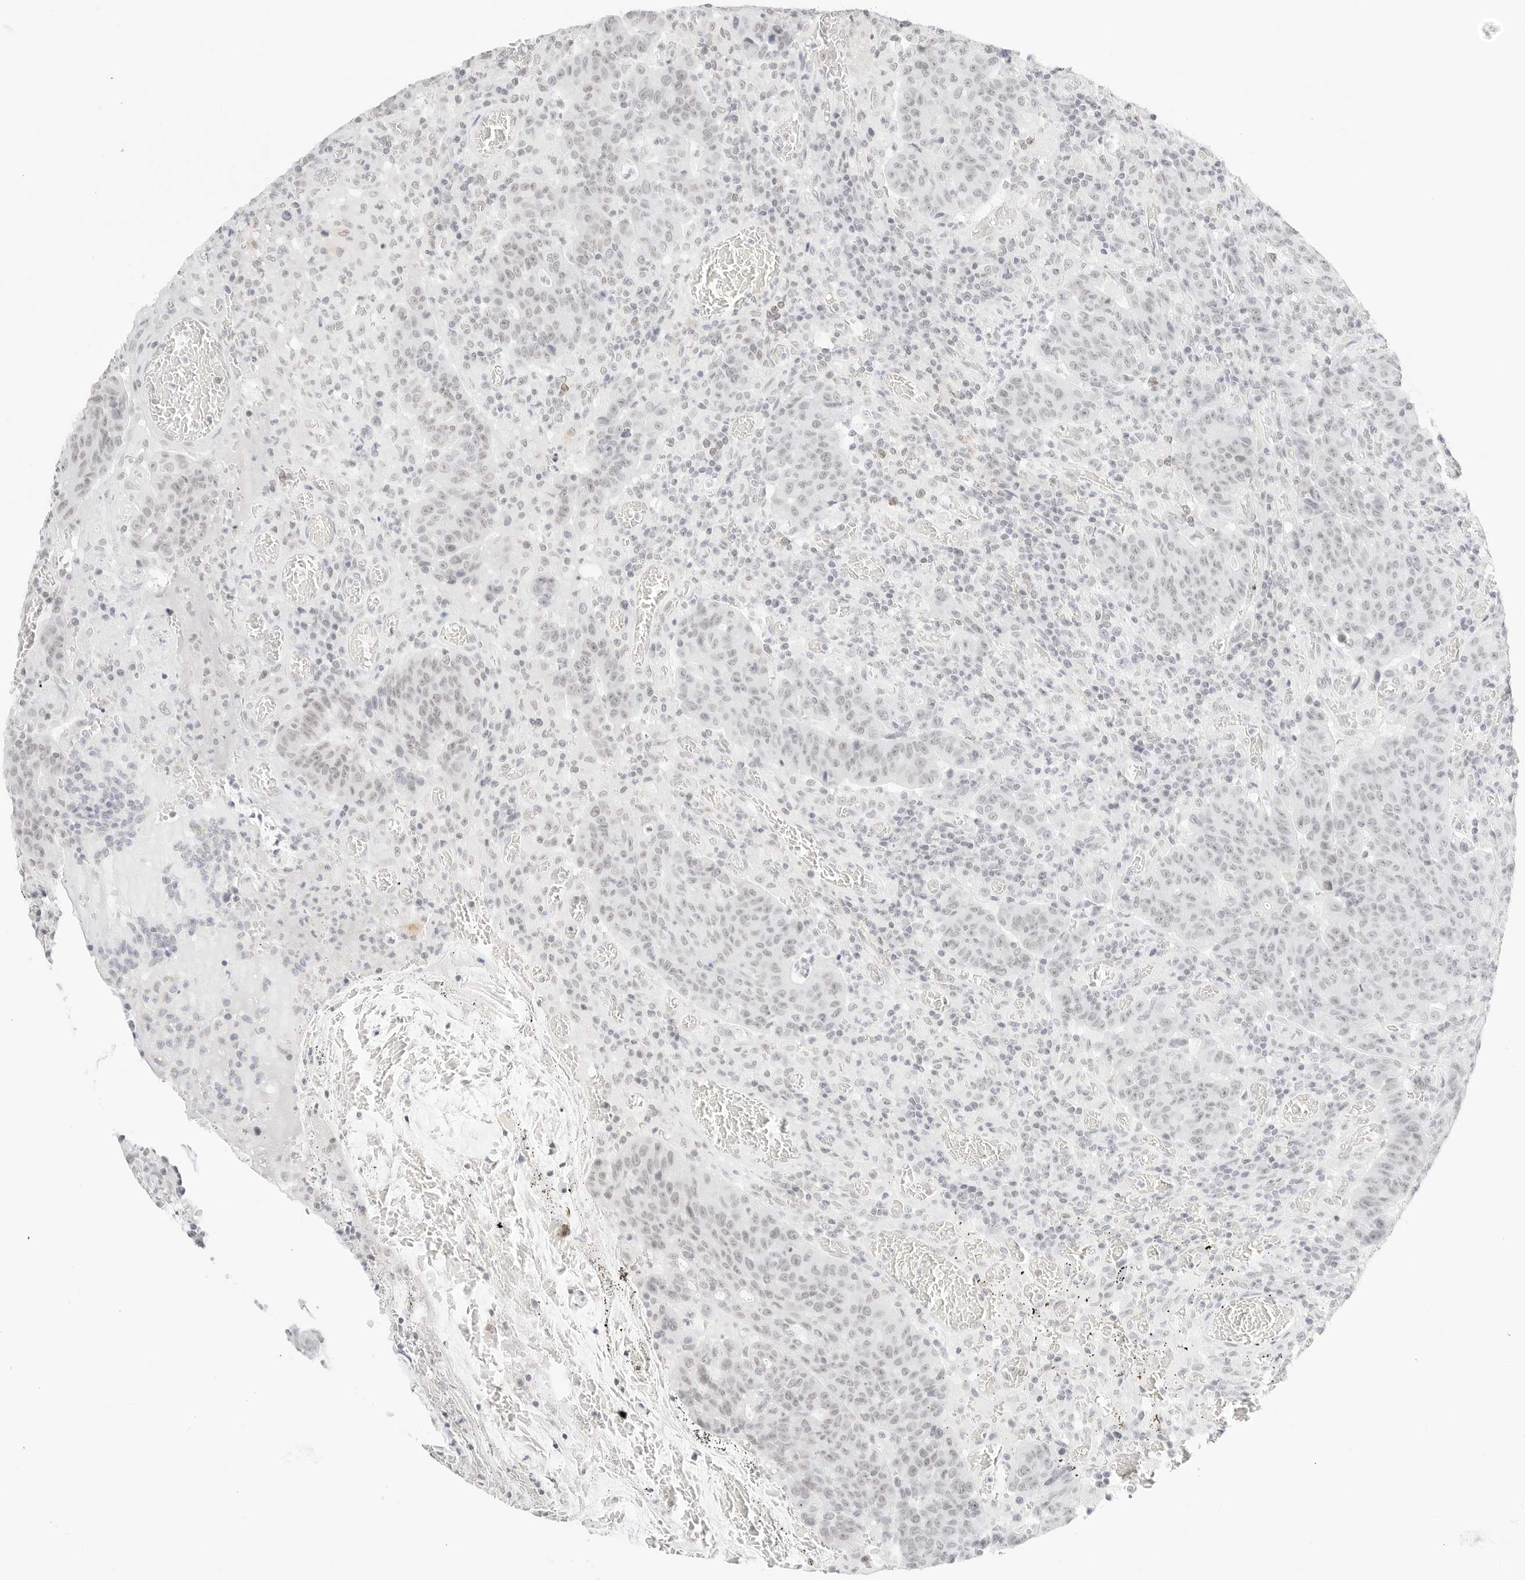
{"staining": {"intensity": "negative", "quantity": "none", "location": "none"}, "tissue": "colorectal cancer", "cell_type": "Tumor cells", "image_type": "cancer", "snomed": [{"axis": "morphology", "description": "Adenocarcinoma, NOS"}, {"axis": "topography", "description": "Colon"}], "caption": "Photomicrograph shows no protein staining in tumor cells of colorectal adenocarcinoma tissue.", "gene": "FBLN5", "patient": {"sex": "female", "age": 75}}